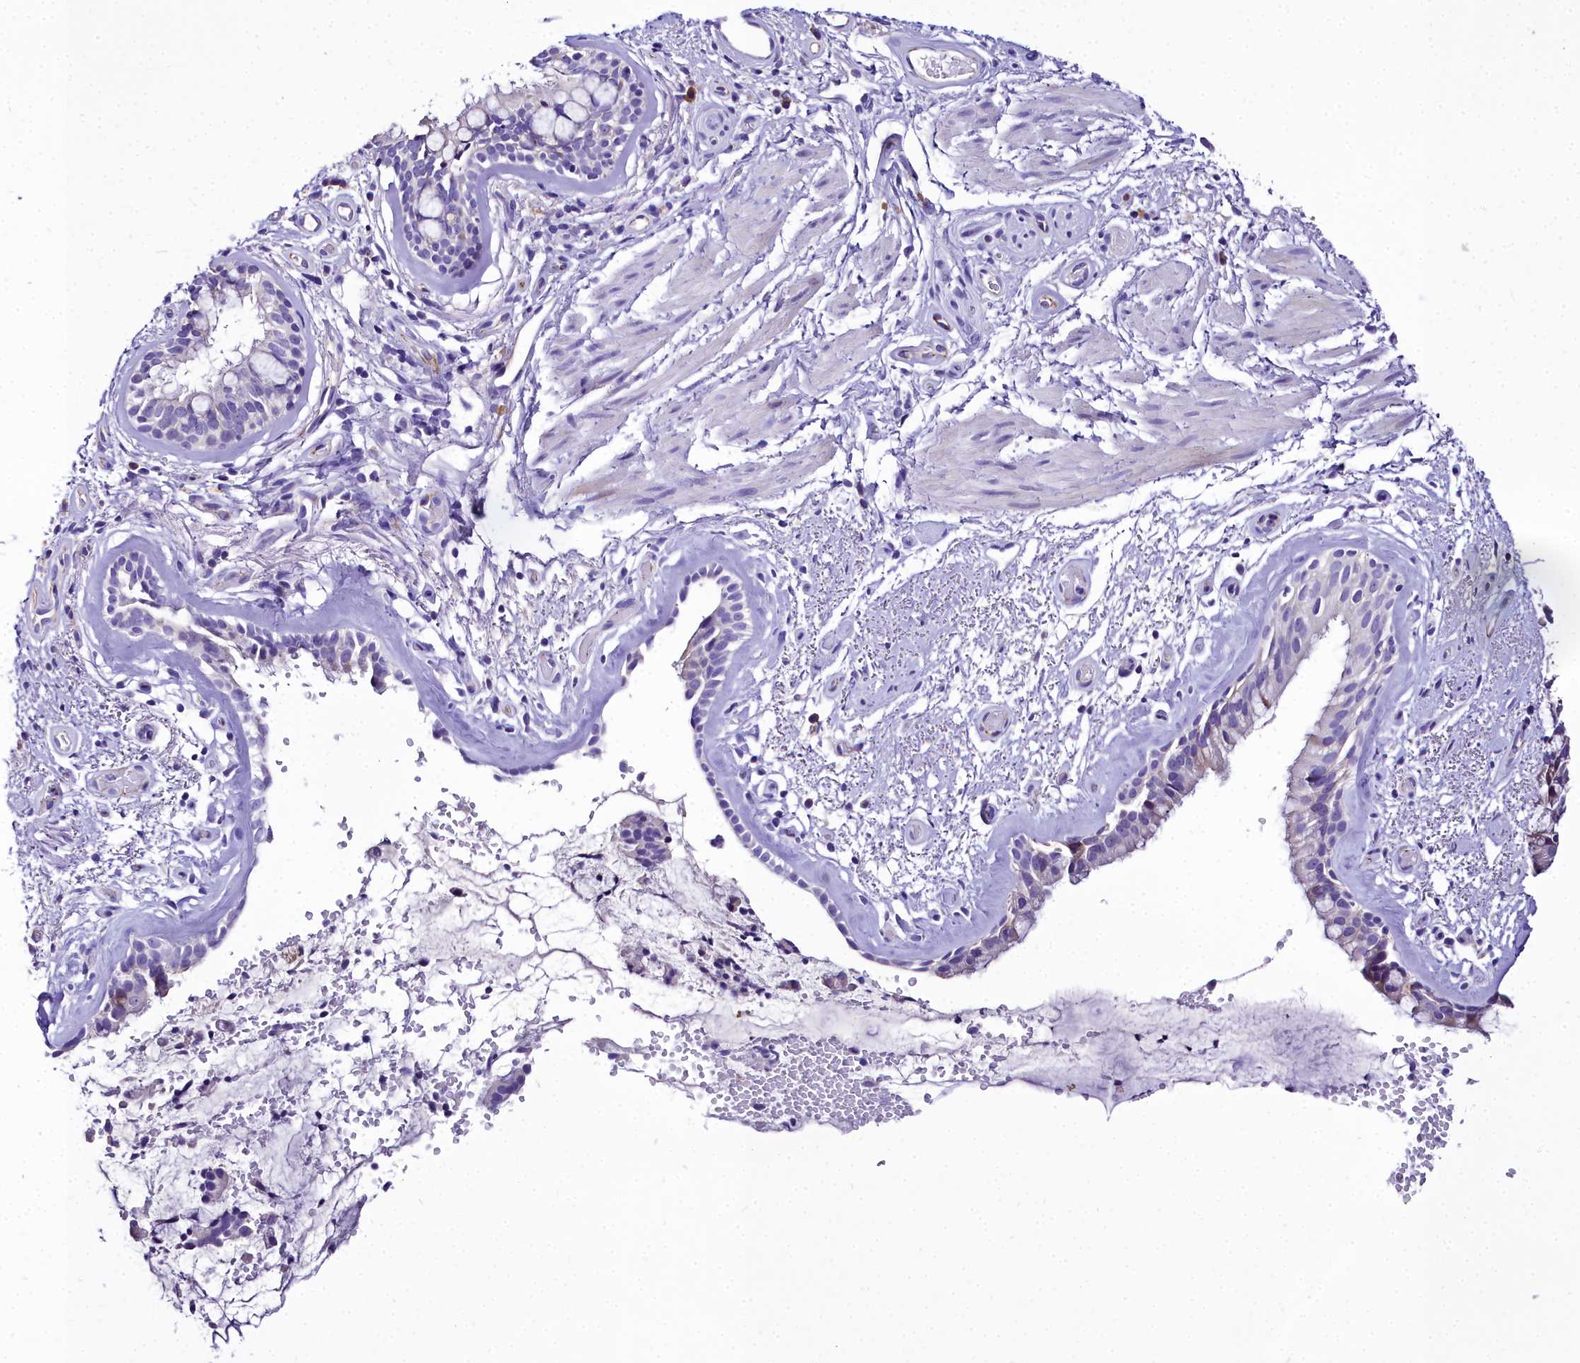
{"staining": {"intensity": "weak", "quantity": "<25%", "location": "cytoplasmic/membranous"}, "tissue": "bronchus", "cell_type": "Respiratory epithelial cells", "image_type": "normal", "snomed": [{"axis": "morphology", "description": "Normal tissue, NOS"}, {"axis": "topography", "description": "Cartilage tissue"}, {"axis": "topography", "description": "Bronchus"}], "caption": "There is no significant expression in respiratory epithelial cells of bronchus. The staining was performed using DAB to visualize the protein expression in brown, while the nuclei were stained in blue with hematoxylin (Magnification: 20x).", "gene": "MS4A18", "patient": {"sex": "female", "age": 66}}